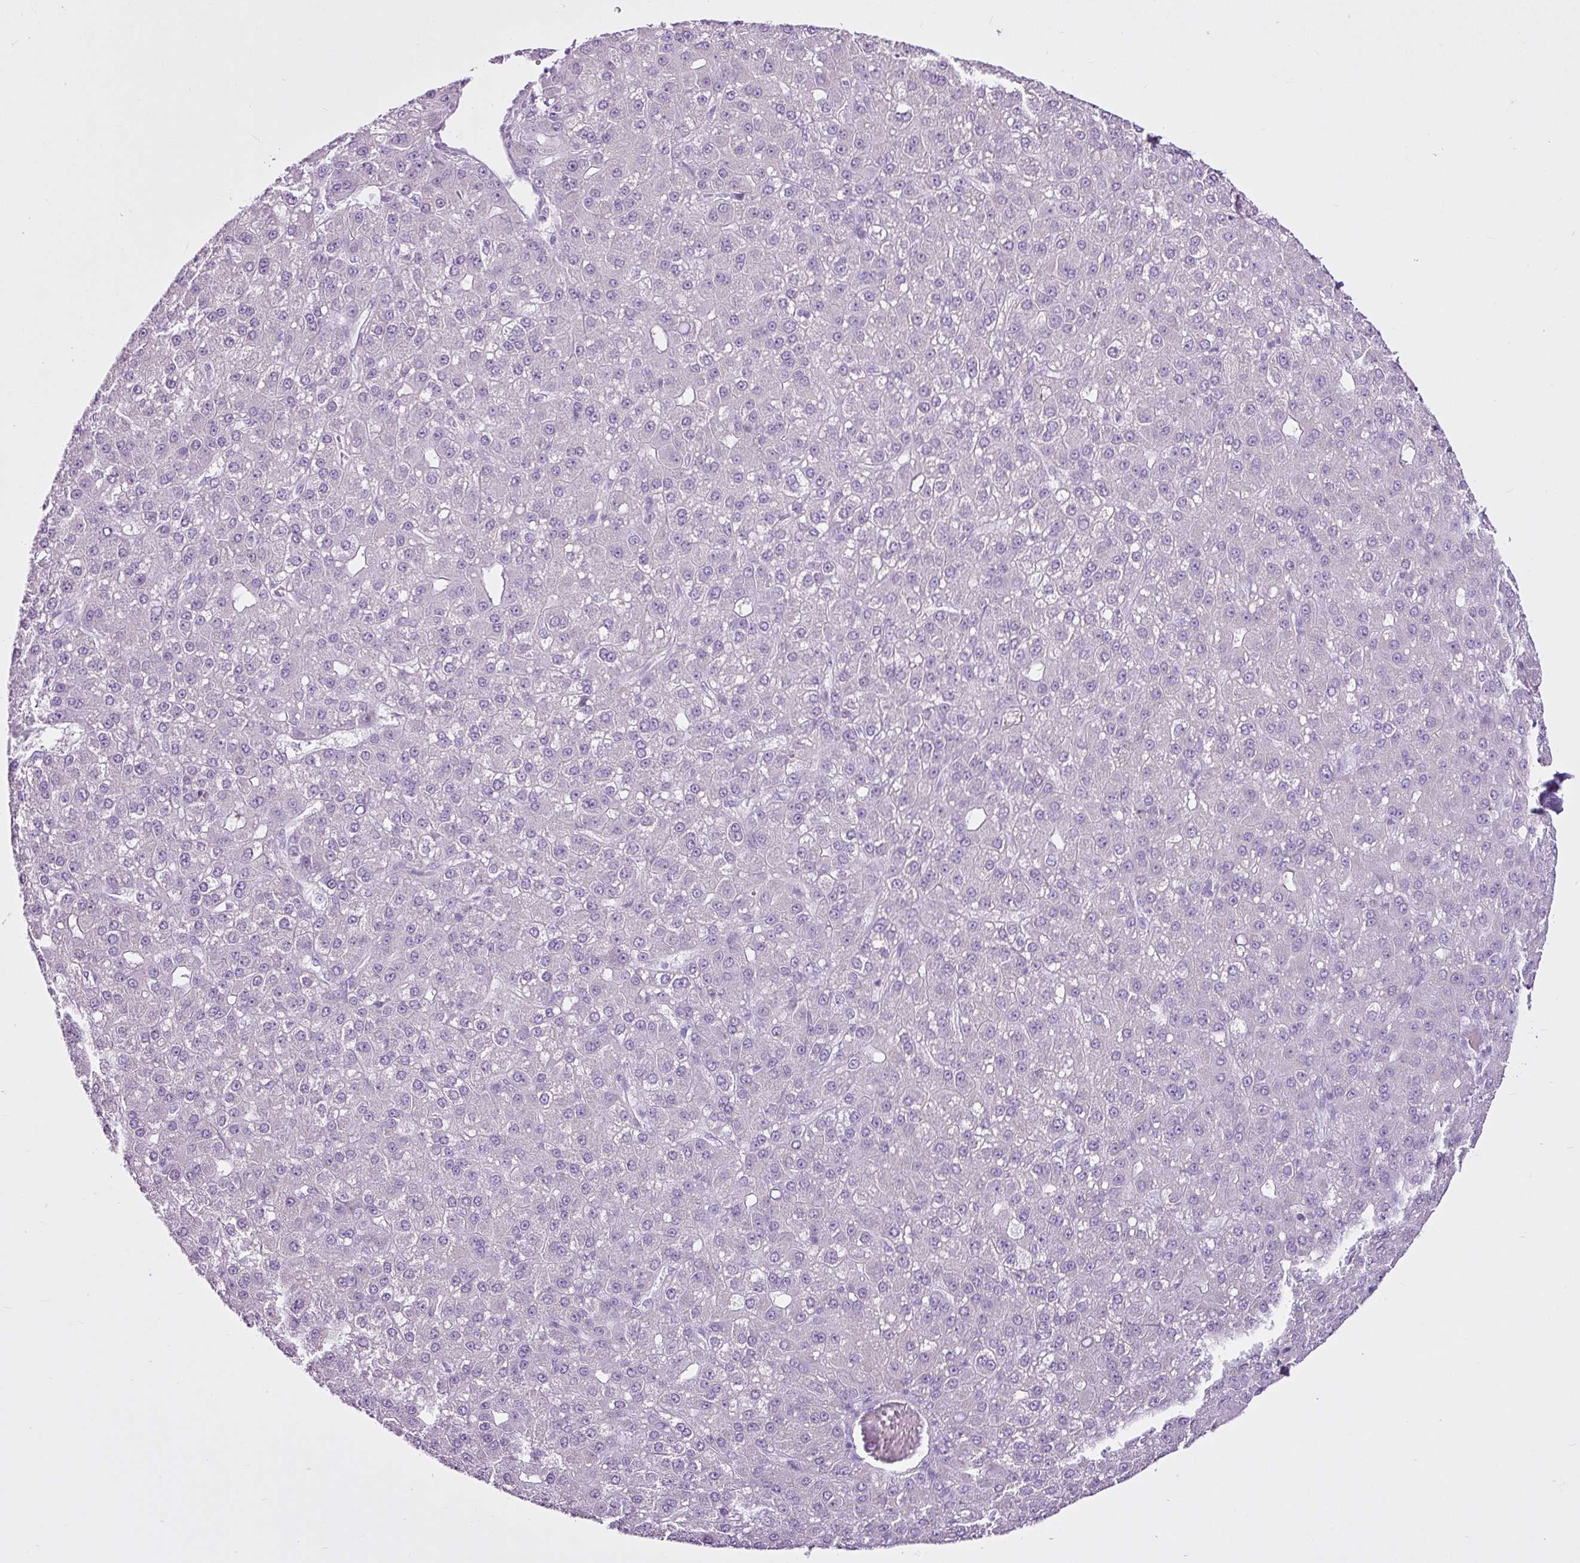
{"staining": {"intensity": "negative", "quantity": "none", "location": "none"}, "tissue": "liver cancer", "cell_type": "Tumor cells", "image_type": "cancer", "snomed": [{"axis": "morphology", "description": "Carcinoma, Hepatocellular, NOS"}, {"axis": "topography", "description": "Liver"}], "caption": "Image shows no significant protein positivity in tumor cells of liver hepatocellular carcinoma.", "gene": "LILRB4", "patient": {"sex": "male", "age": 67}}